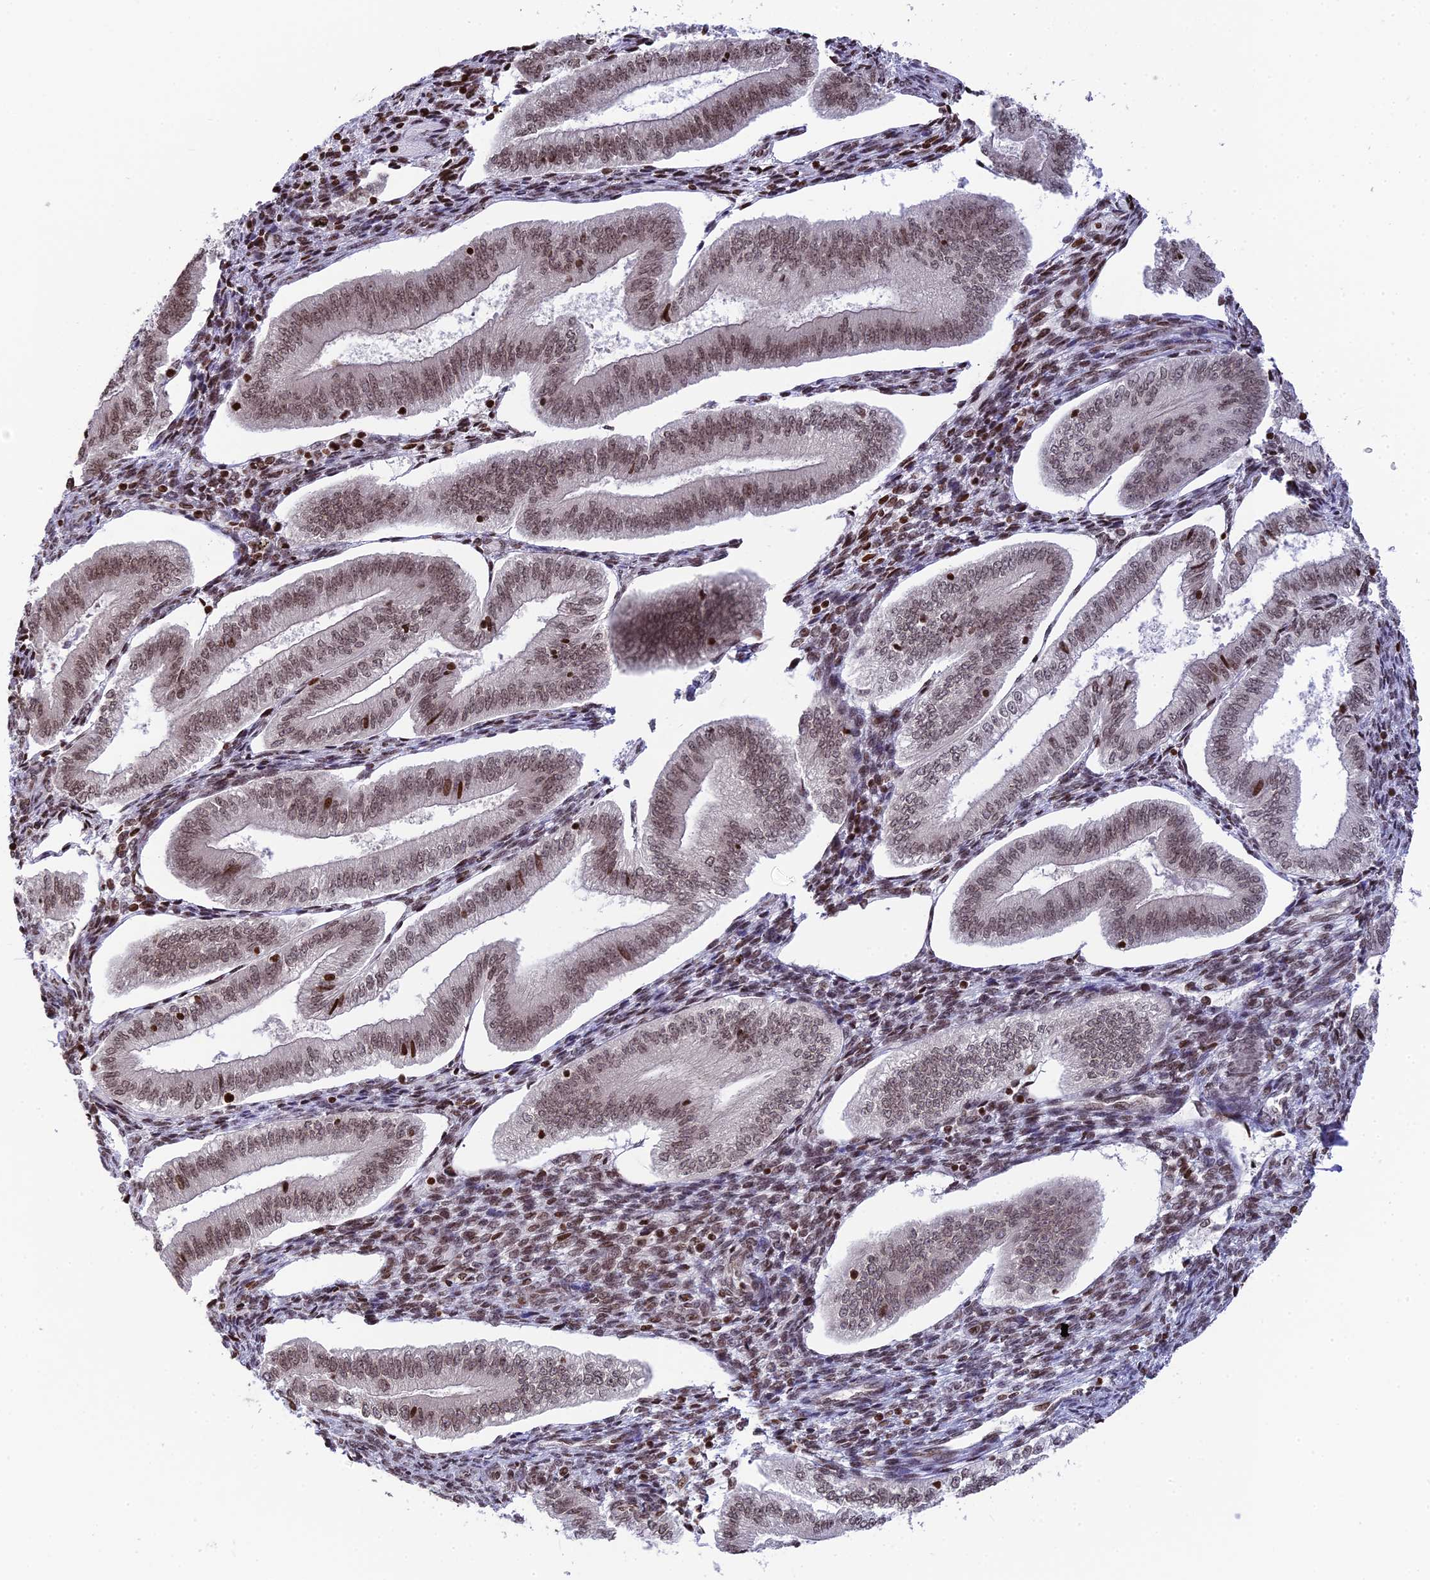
{"staining": {"intensity": "moderate", "quantity": ">75%", "location": "nuclear"}, "tissue": "endometrium", "cell_type": "Cells in endometrial stroma", "image_type": "normal", "snomed": [{"axis": "morphology", "description": "Normal tissue, NOS"}, {"axis": "topography", "description": "Endometrium"}], "caption": "An IHC micrograph of benign tissue is shown. Protein staining in brown highlights moderate nuclear positivity in endometrium within cells in endometrial stroma. (DAB = brown stain, brightfield microscopy at high magnification).", "gene": "TET2", "patient": {"sex": "female", "age": 34}}